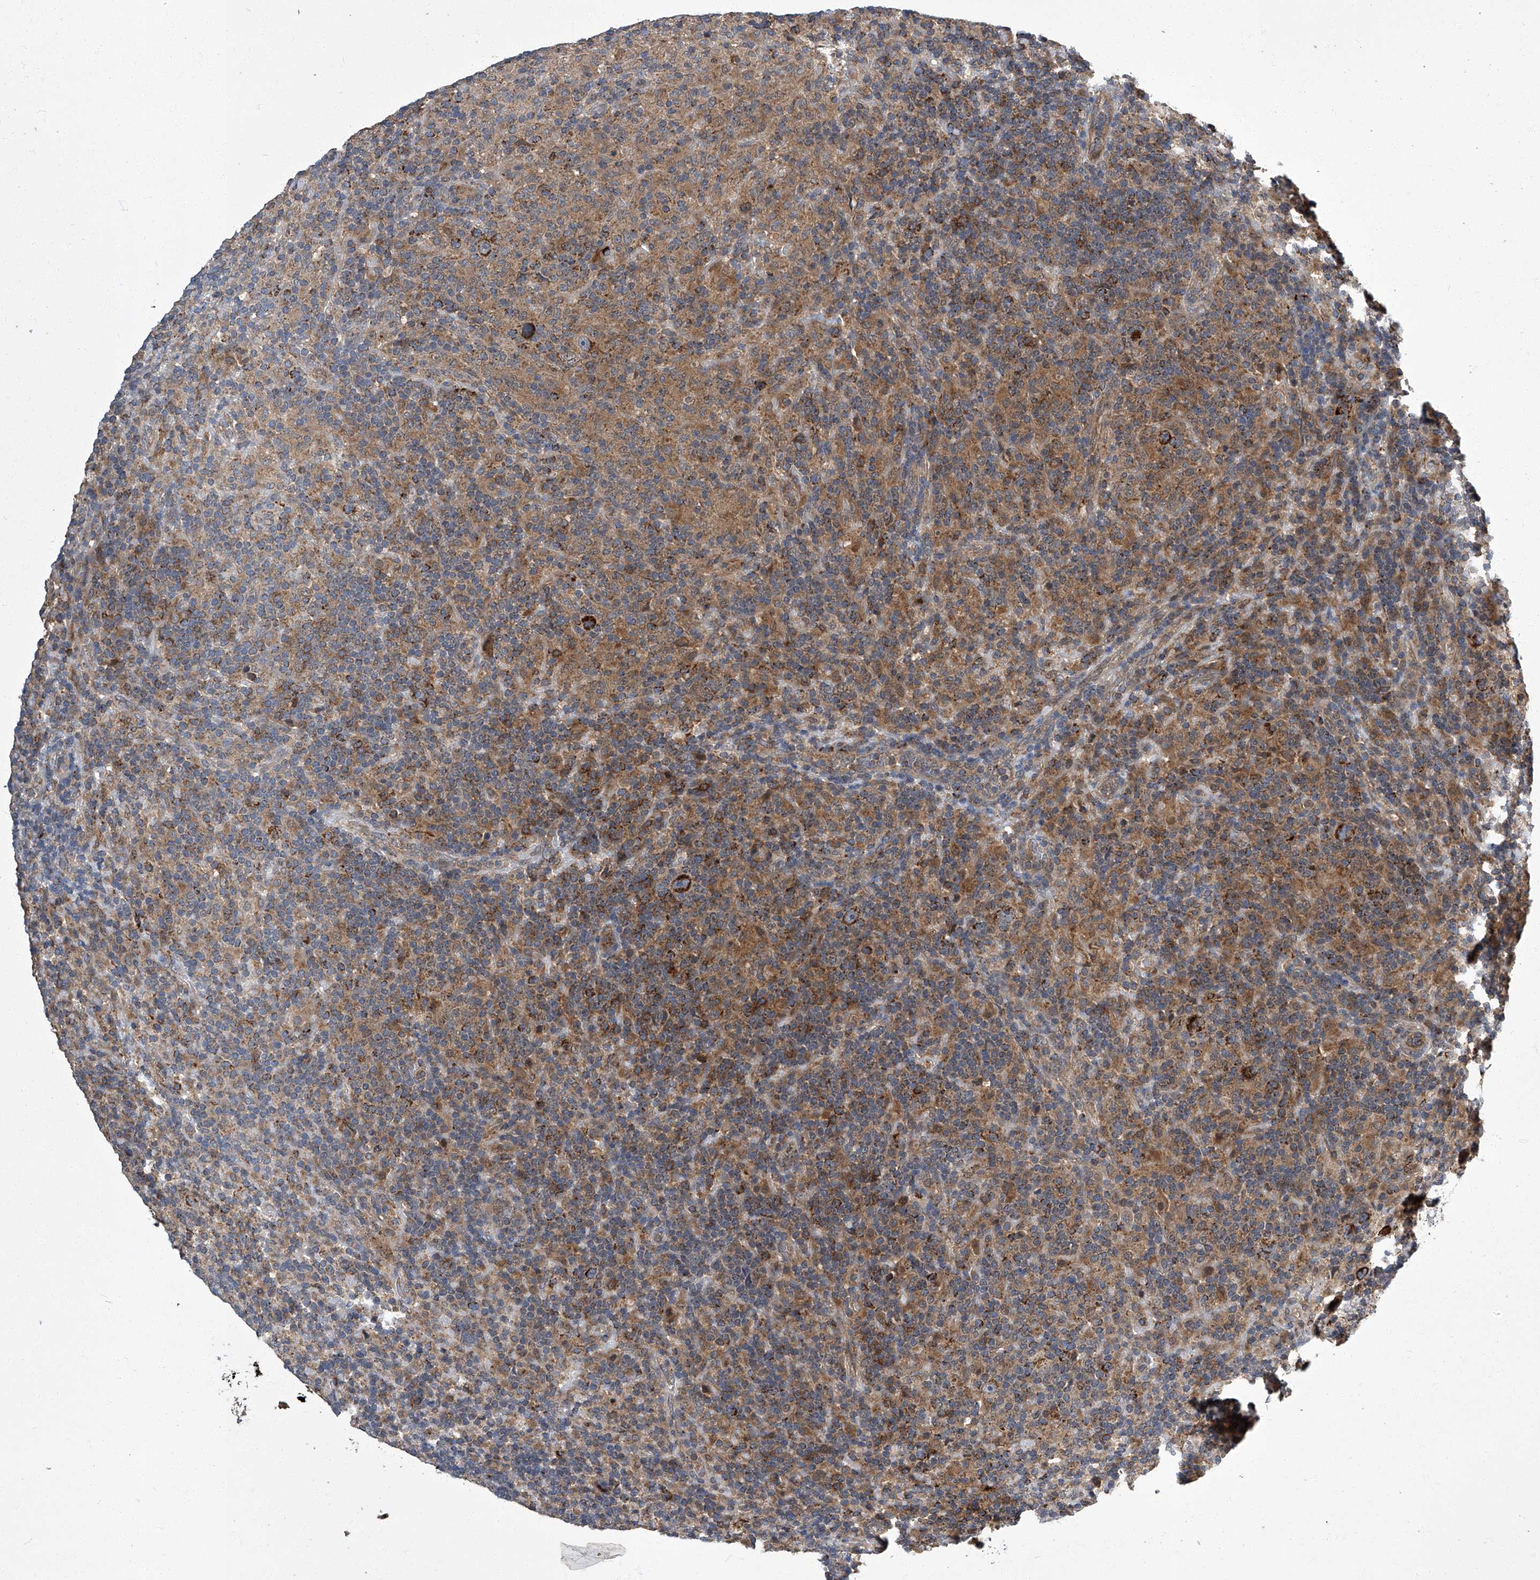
{"staining": {"intensity": "strong", "quantity": ">75%", "location": "cytoplasmic/membranous"}, "tissue": "lymphoma", "cell_type": "Tumor cells", "image_type": "cancer", "snomed": [{"axis": "morphology", "description": "Hodgkin's disease, NOS"}, {"axis": "topography", "description": "Lymph node"}], "caption": "This image shows immunohistochemistry (IHC) staining of lymphoma, with high strong cytoplasmic/membranous staining in about >75% of tumor cells.", "gene": "TNFRSF13B", "patient": {"sex": "male", "age": 70}}